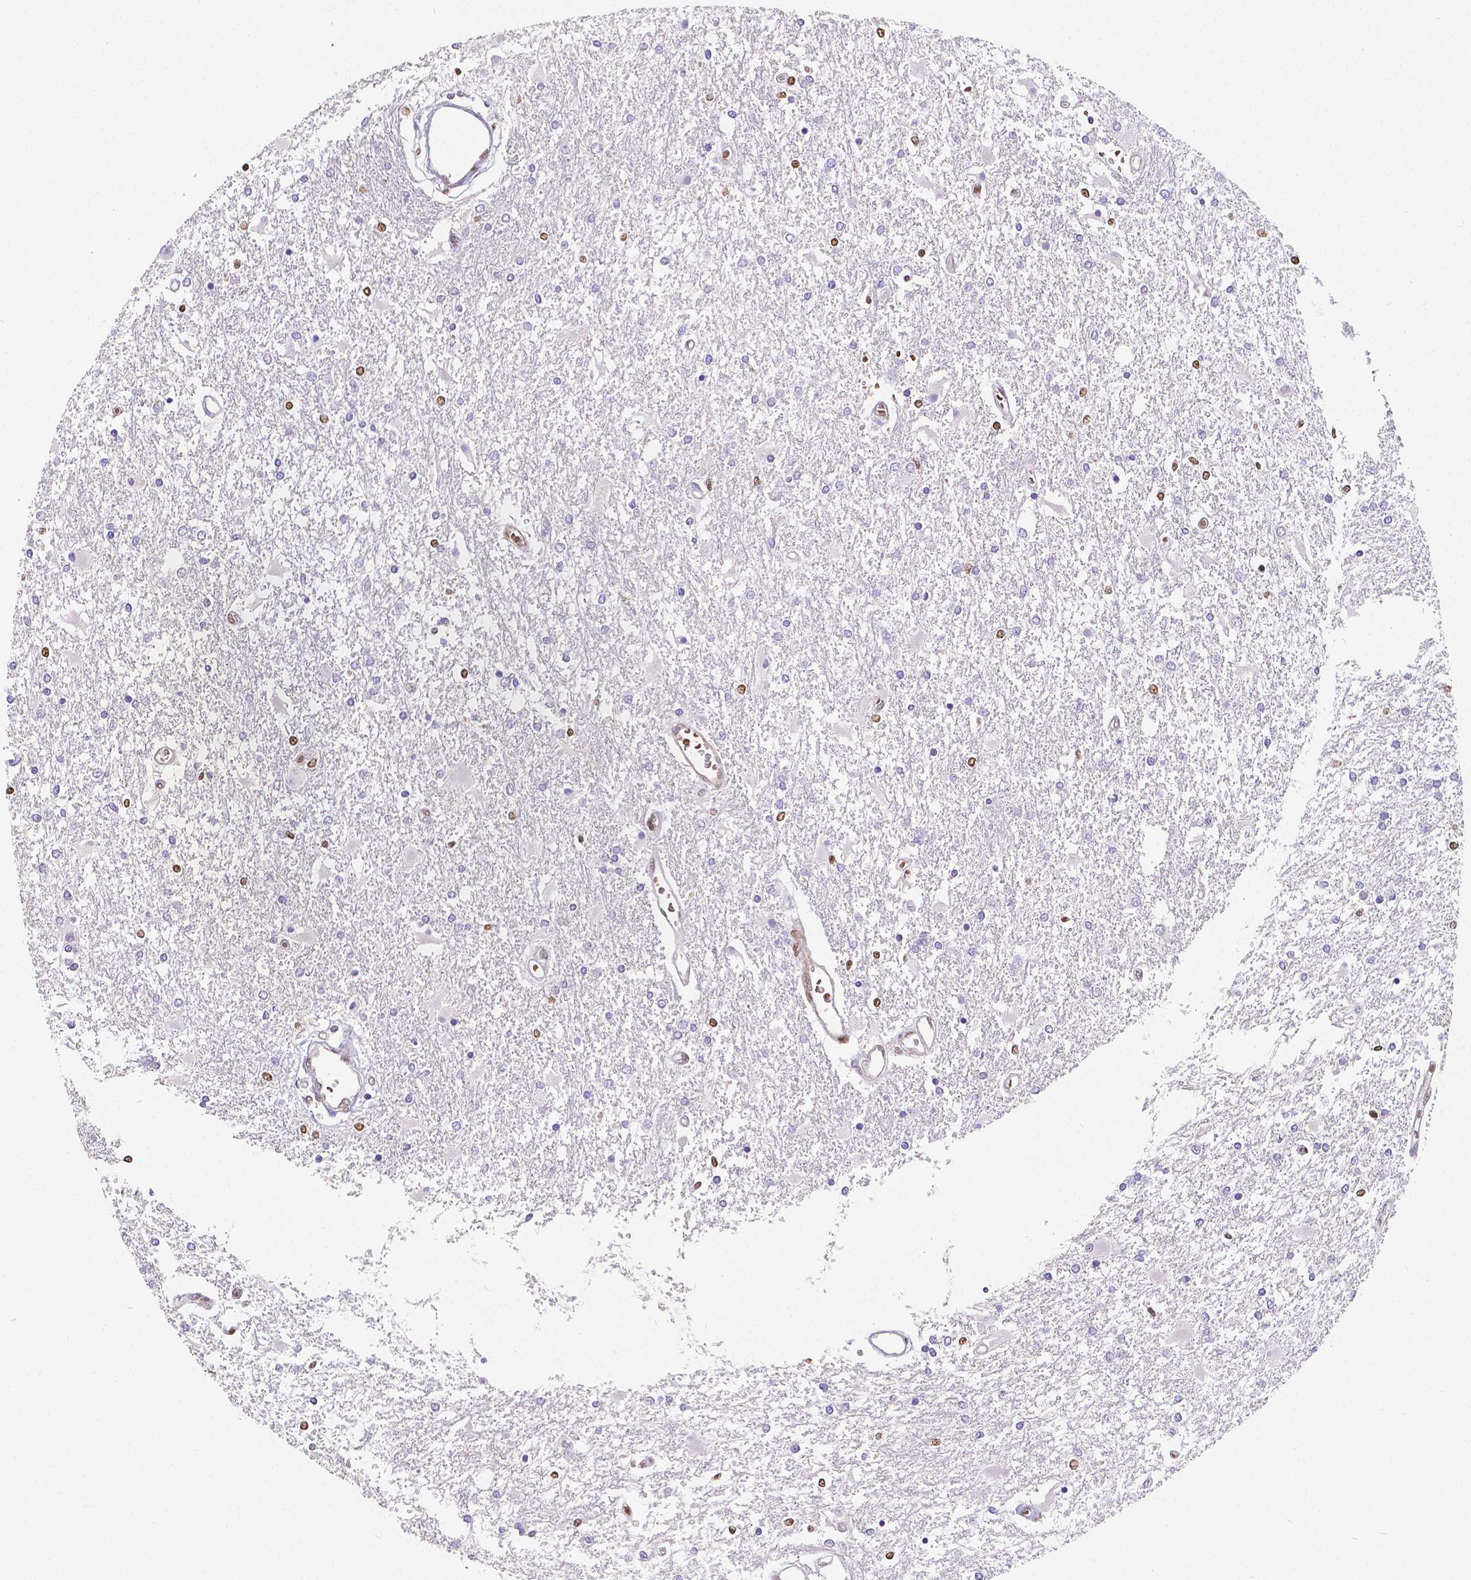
{"staining": {"intensity": "negative", "quantity": "none", "location": "none"}, "tissue": "glioma", "cell_type": "Tumor cells", "image_type": "cancer", "snomed": [{"axis": "morphology", "description": "Glioma, malignant, High grade"}, {"axis": "topography", "description": "Cerebral cortex"}], "caption": "Malignant high-grade glioma stained for a protein using immunohistochemistry shows no expression tumor cells.", "gene": "MEF2C", "patient": {"sex": "male", "age": 79}}